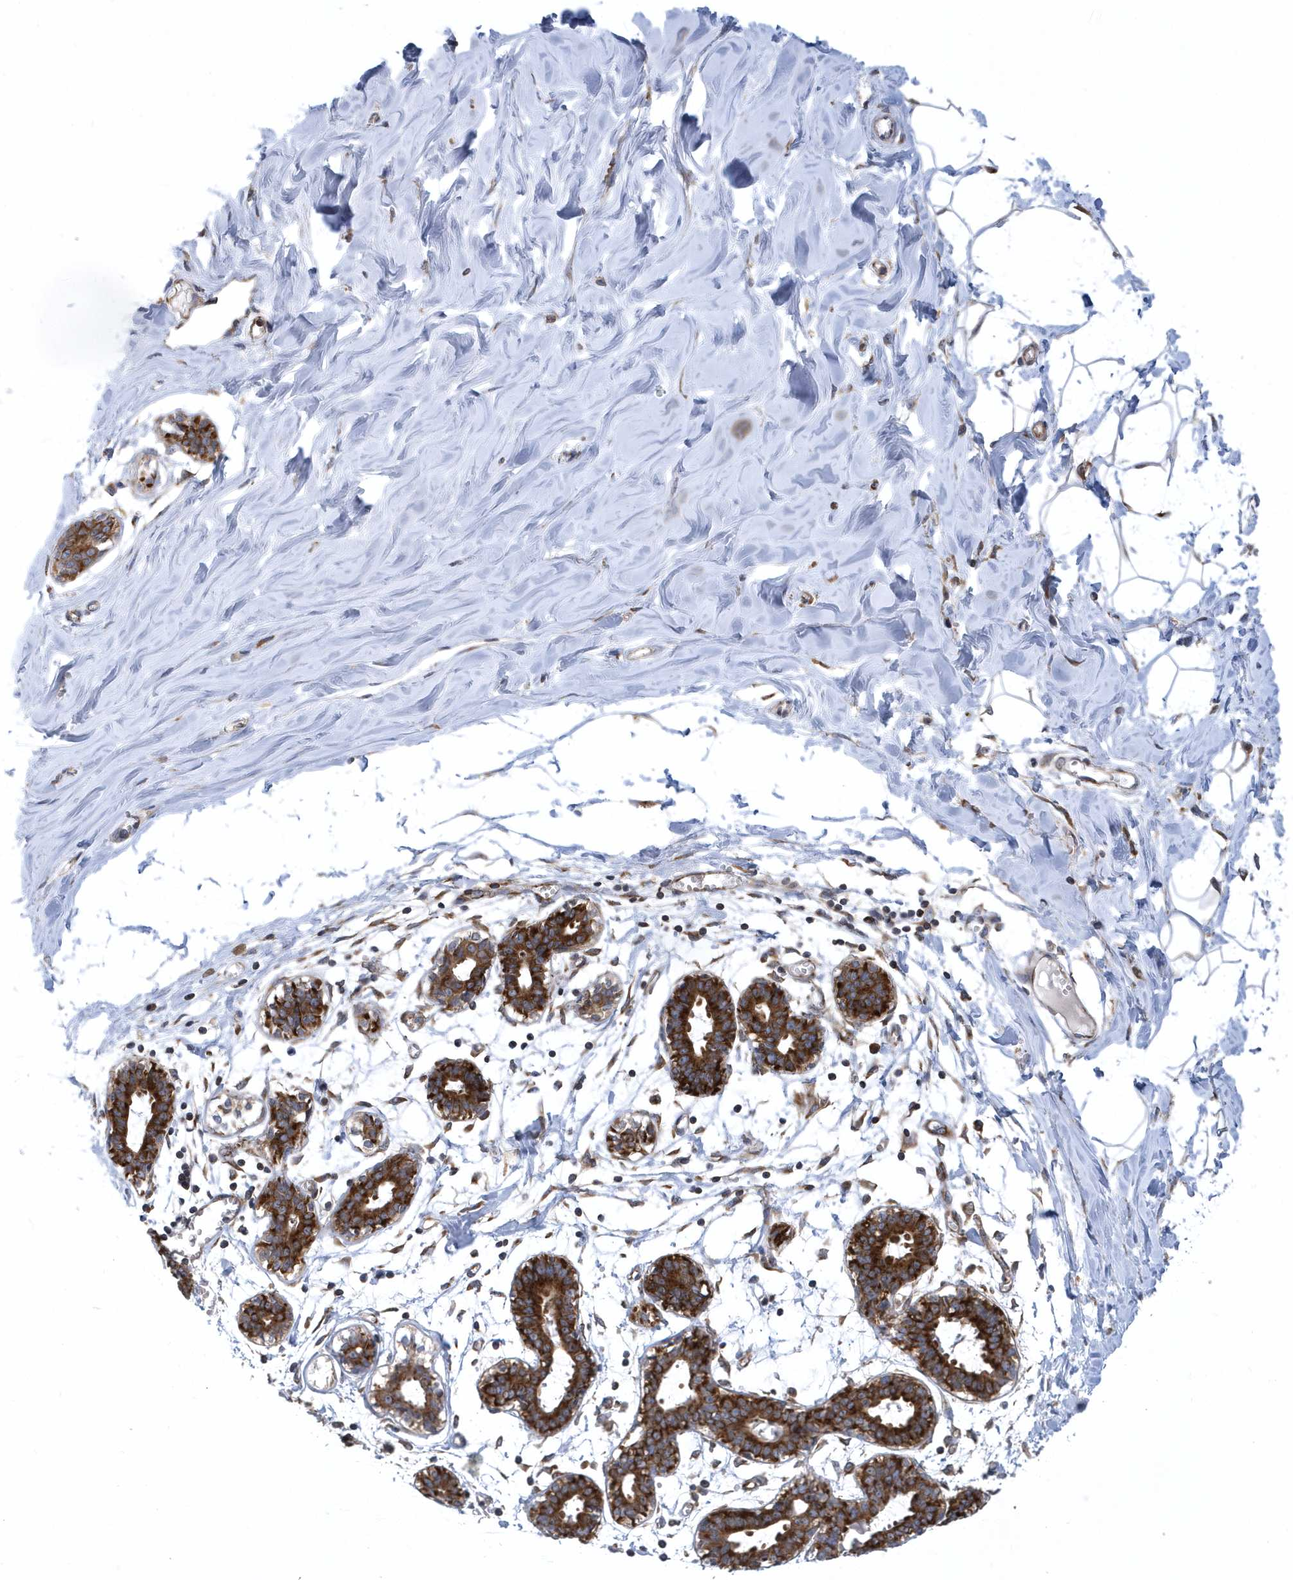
{"staining": {"intensity": "weak", "quantity": "25%-75%", "location": "cytoplasmic/membranous"}, "tissue": "breast", "cell_type": "Adipocytes", "image_type": "normal", "snomed": [{"axis": "morphology", "description": "Normal tissue, NOS"}, {"axis": "topography", "description": "Breast"}], "caption": "Approximately 25%-75% of adipocytes in normal breast reveal weak cytoplasmic/membranous protein staining as visualized by brown immunohistochemical staining.", "gene": "PHF1", "patient": {"sex": "female", "age": 27}}